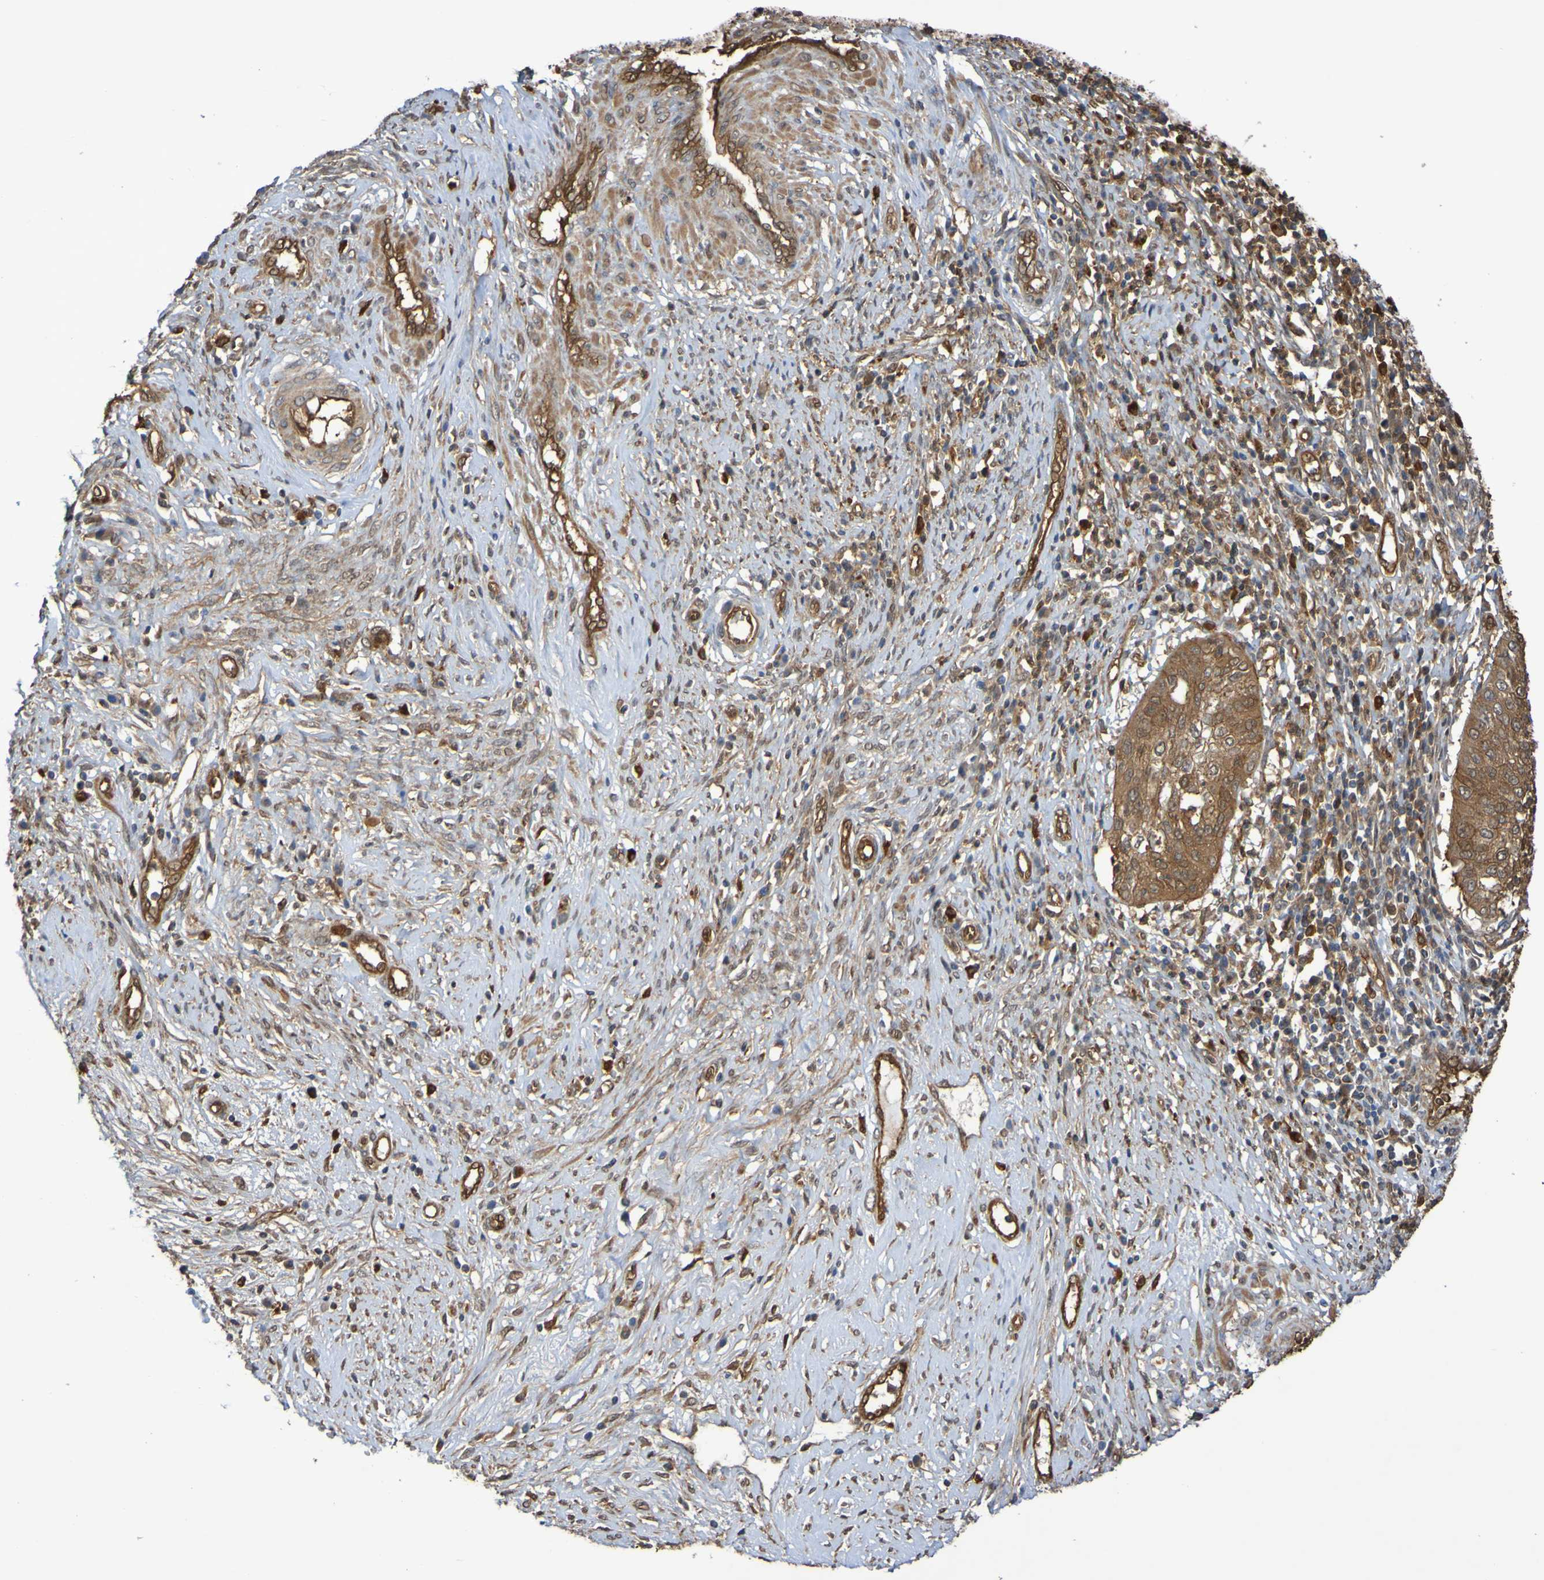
{"staining": {"intensity": "moderate", "quantity": ">75%", "location": "cytoplasmic/membranous"}, "tissue": "cervical cancer", "cell_type": "Tumor cells", "image_type": "cancer", "snomed": [{"axis": "morphology", "description": "Normal tissue, NOS"}, {"axis": "morphology", "description": "Squamous cell carcinoma, NOS"}, {"axis": "topography", "description": "Cervix"}], "caption": "Immunohistochemical staining of cervical cancer (squamous cell carcinoma) shows moderate cytoplasmic/membranous protein positivity in about >75% of tumor cells.", "gene": "SERPINB6", "patient": {"sex": "female", "age": 39}}